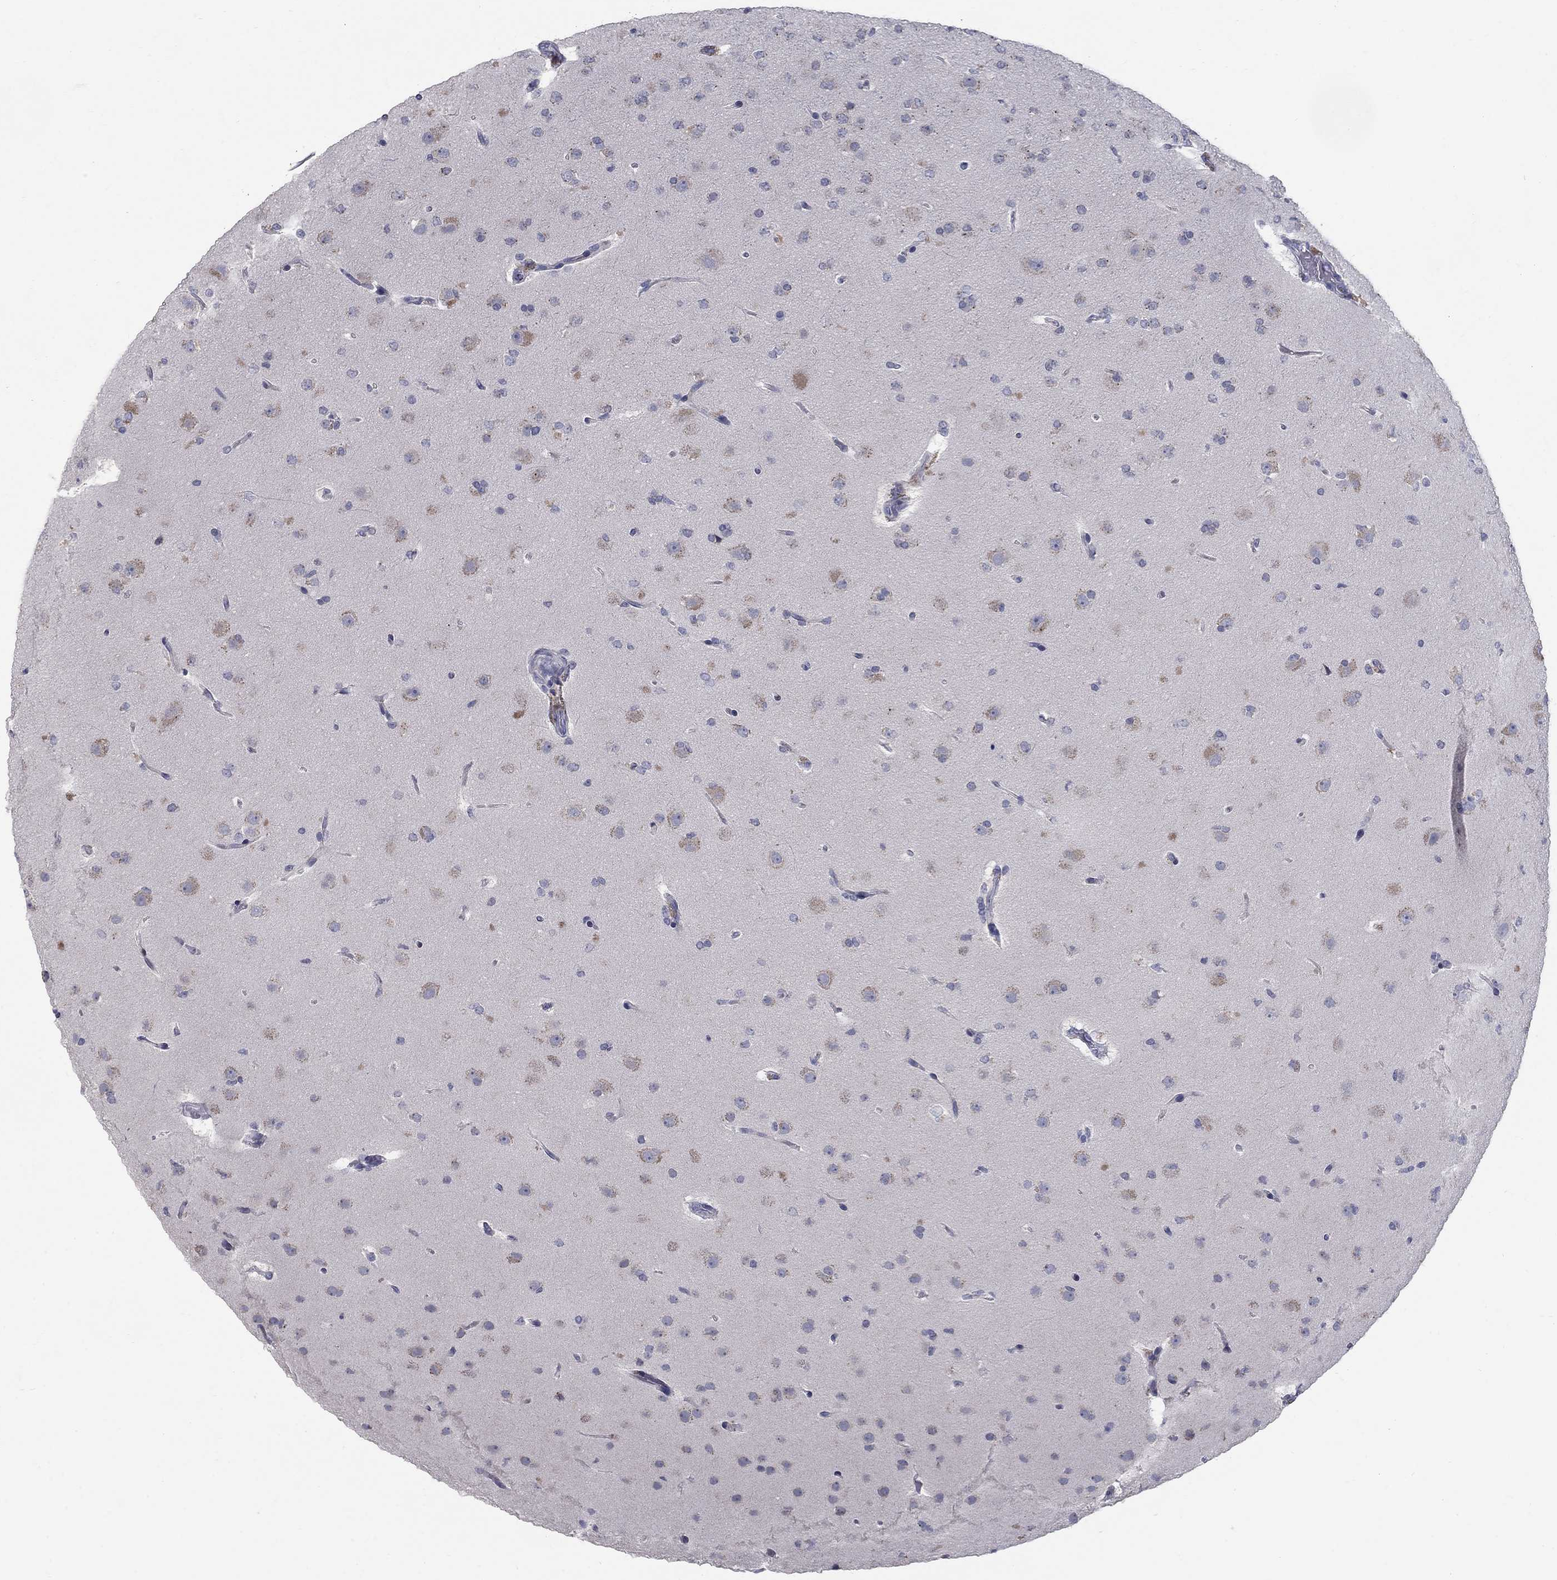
{"staining": {"intensity": "negative", "quantity": "none", "location": "none"}, "tissue": "glioma", "cell_type": "Tumor cells", "image_type": "cancer", "snomed": [{"axis": "morphology", "description": "Glioma, malignant, NOS"}, {"axis": "topography", "description": "Cerebral cortex"}], "caption": "Immunohistochemical staining of malignant glioma reveals no significant staining in tumor cells.", "gene": "PANK3", "patient": {"sex": "male", "age": 58}}